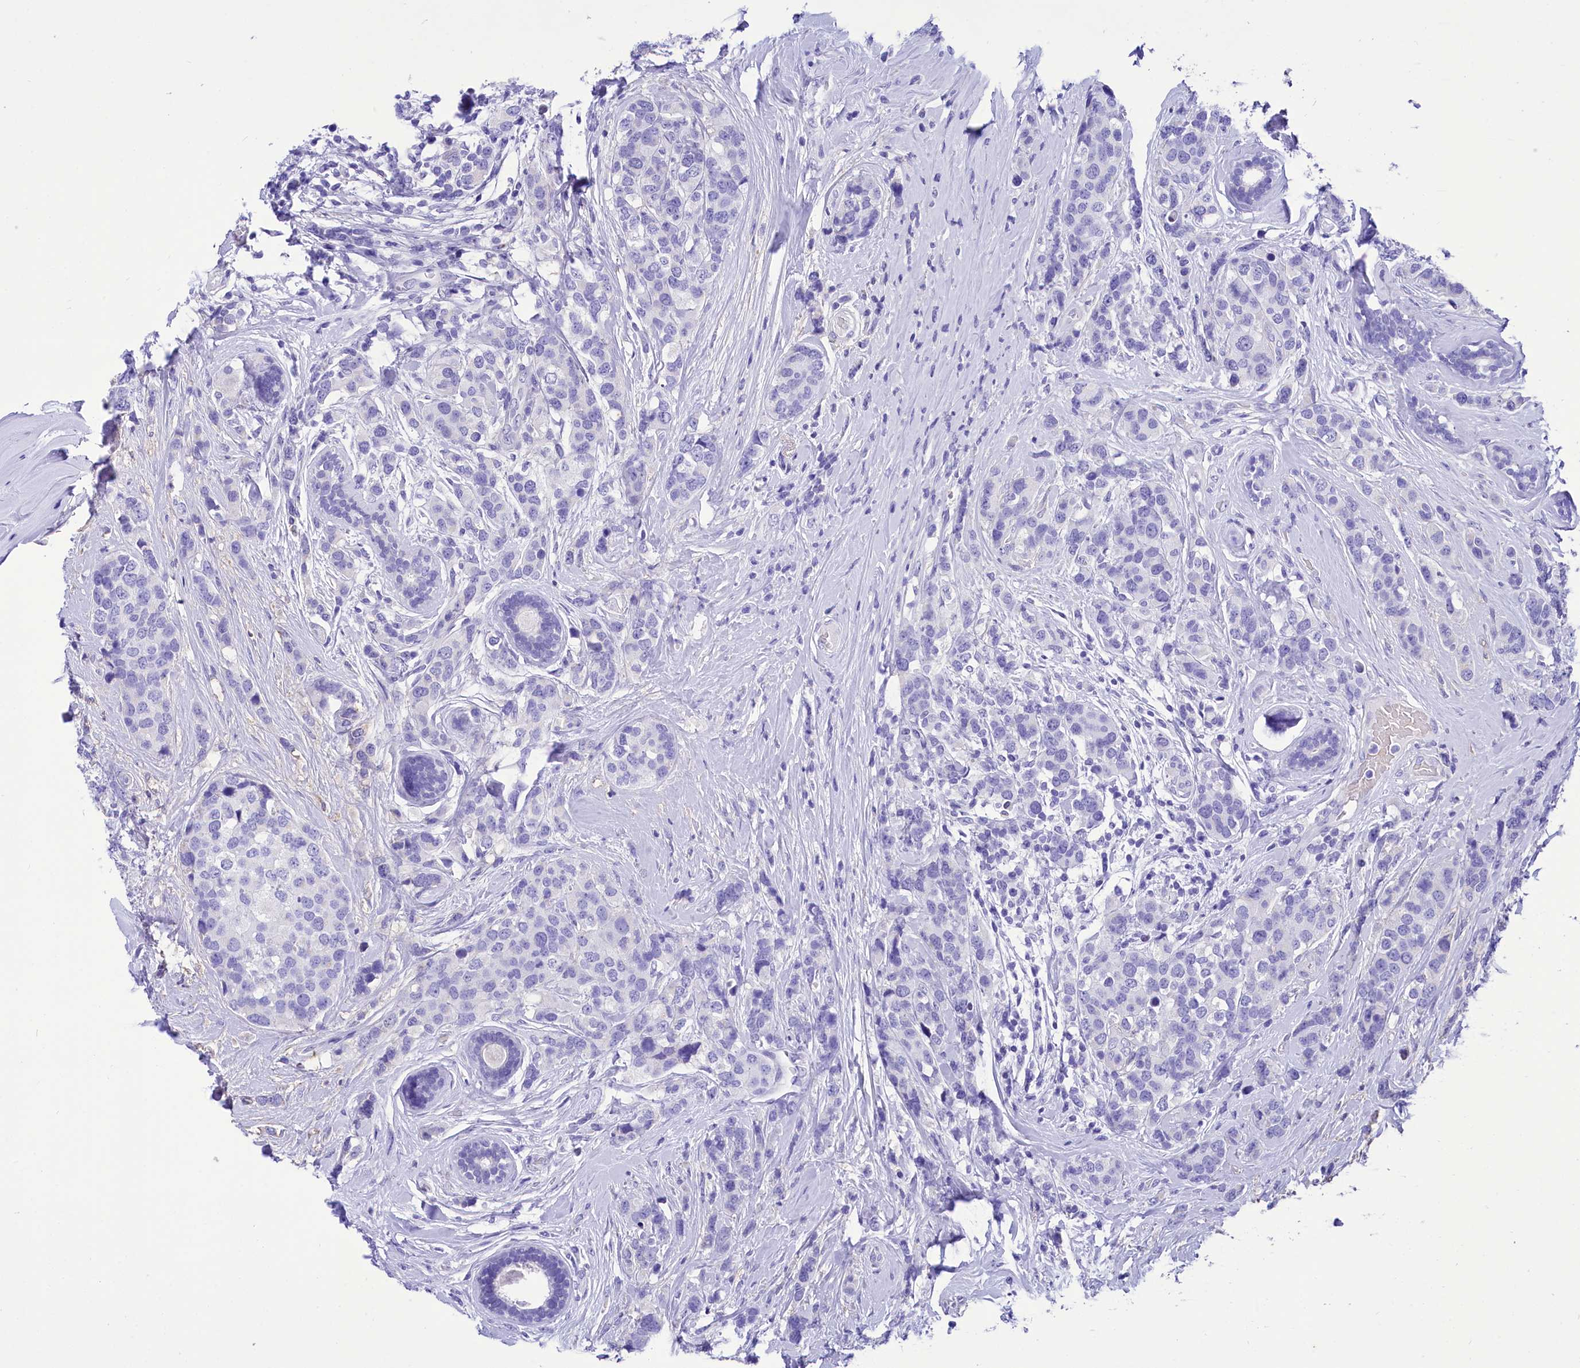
{"staining": {"intensity": "negative", "quantity": "none", "location": "none"}, "tissue": "breast cancer", "cell_type": "Tumor cells", "image_type": "cancer", "snomed": [{"axis": "morphology", "description": "Lobular carcinoma"}, {"axis": "topography", "description": "Breast"}], "caption": "Immunohistochemistry (IHC) micrograph of neoplastic tissue: human breast cancer (lobular carcinoma) stained with DAB (3,3'-diaminobenzidine) exhibits no significant protein staining in tumor cells.", "gene": "TTC36", "patient": {"sex": "female", "age": 59}}